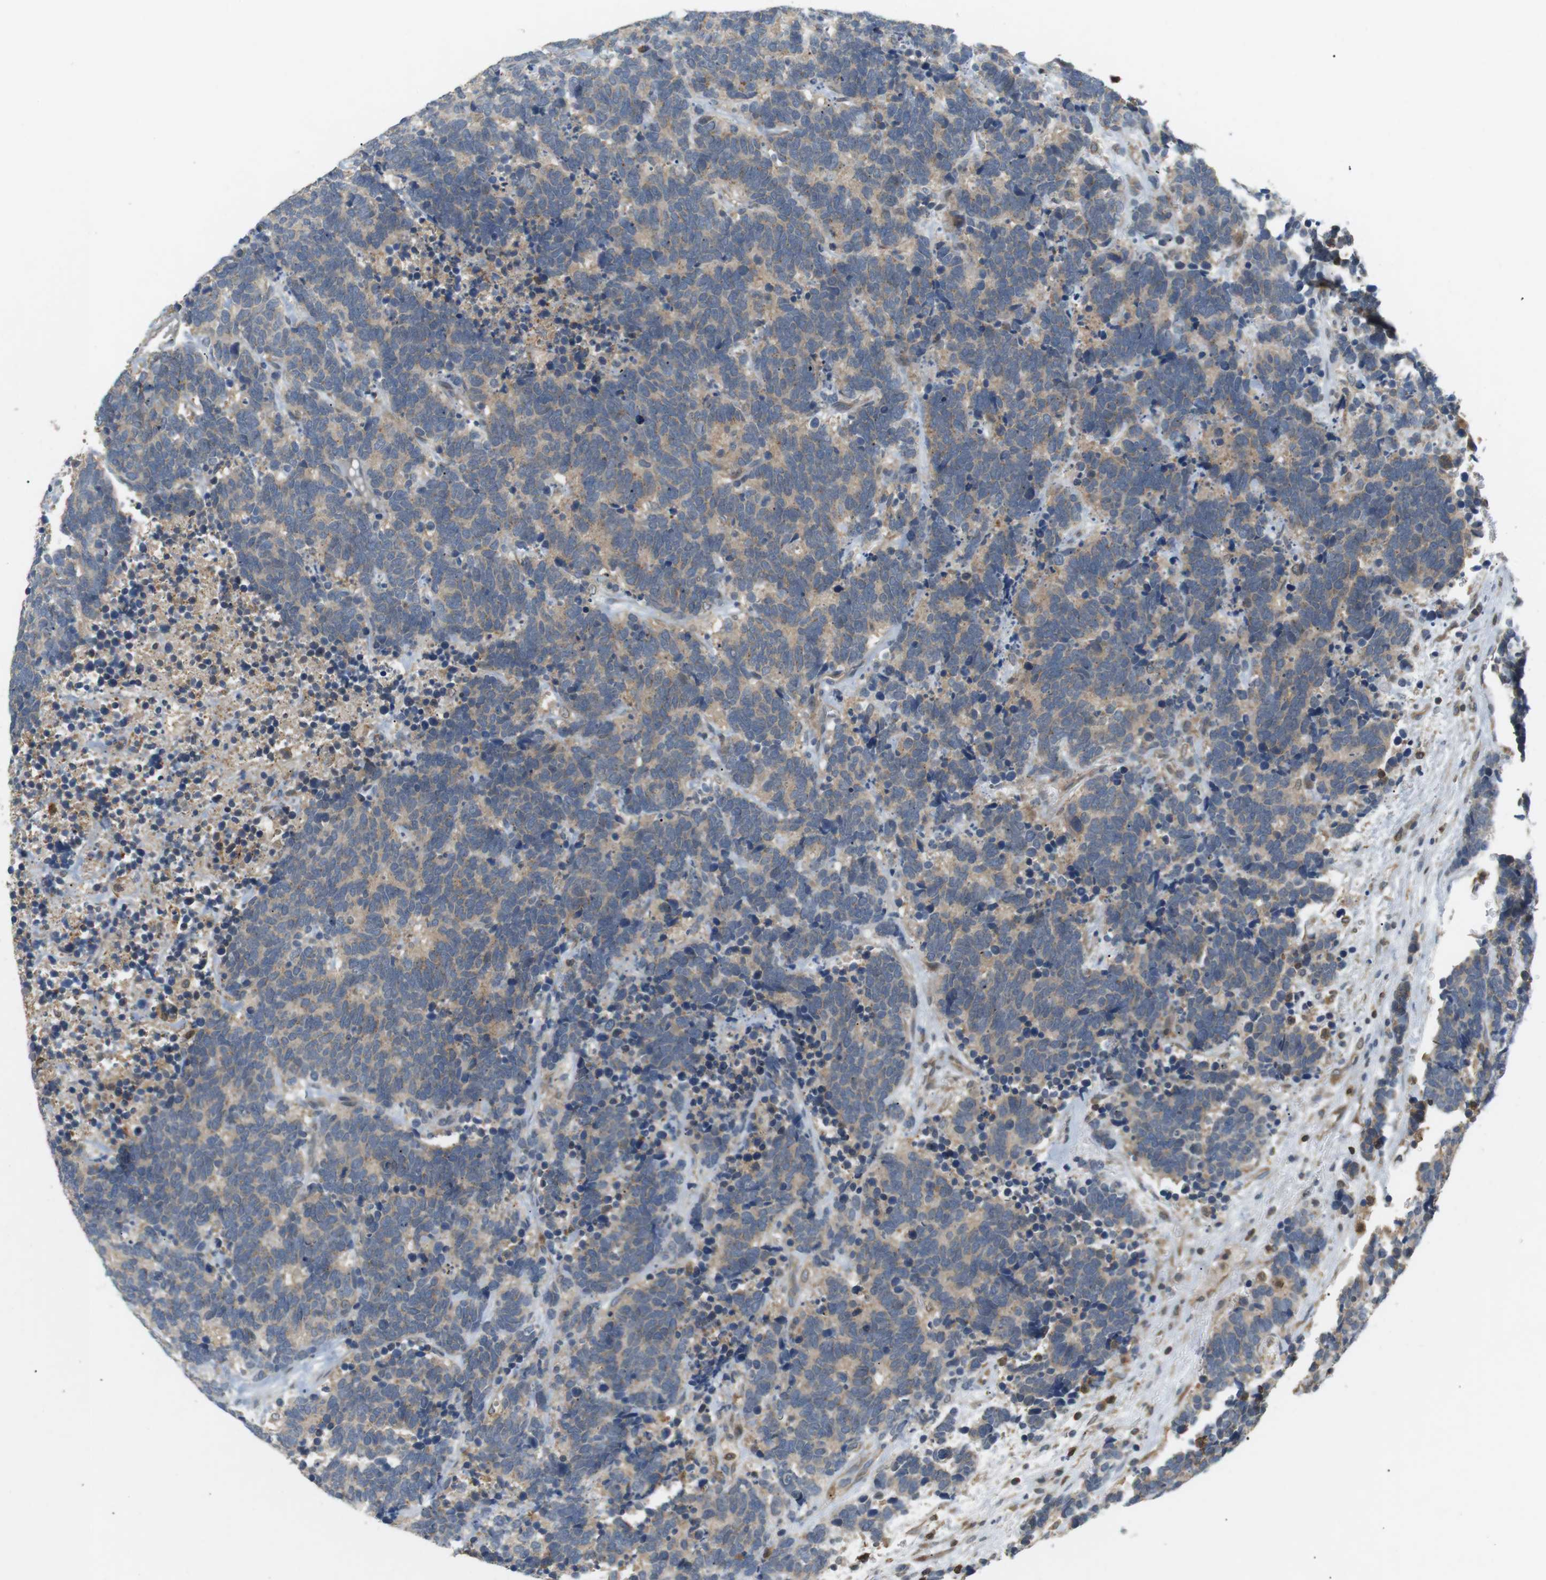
{"staining": {"intensity": "weak", "quantity": ">75%", "location": "cytoplasmic/membranous"}, "tissue": "carcinoid", "cell_type": "Tumor cells", "image_type": "cancer", "snomed": [{"axis": "morphology", "description": "Carcinoma, NOS"}, {"axis": "morphology", "description": "Carcinoid, malignant, NOS"}, {"axis": "topography", "description": "Urinary bladder"}], "caption": "Immunohistochemistry (DAB (3,3'-diaminobenzidine)) staining of carcinoid shows weak cytoplasmic/membranous protein staining in approximately >75% of tumor cells.", "gene": "P2RY1", "patient": {"sex": "male", "age": 57}}